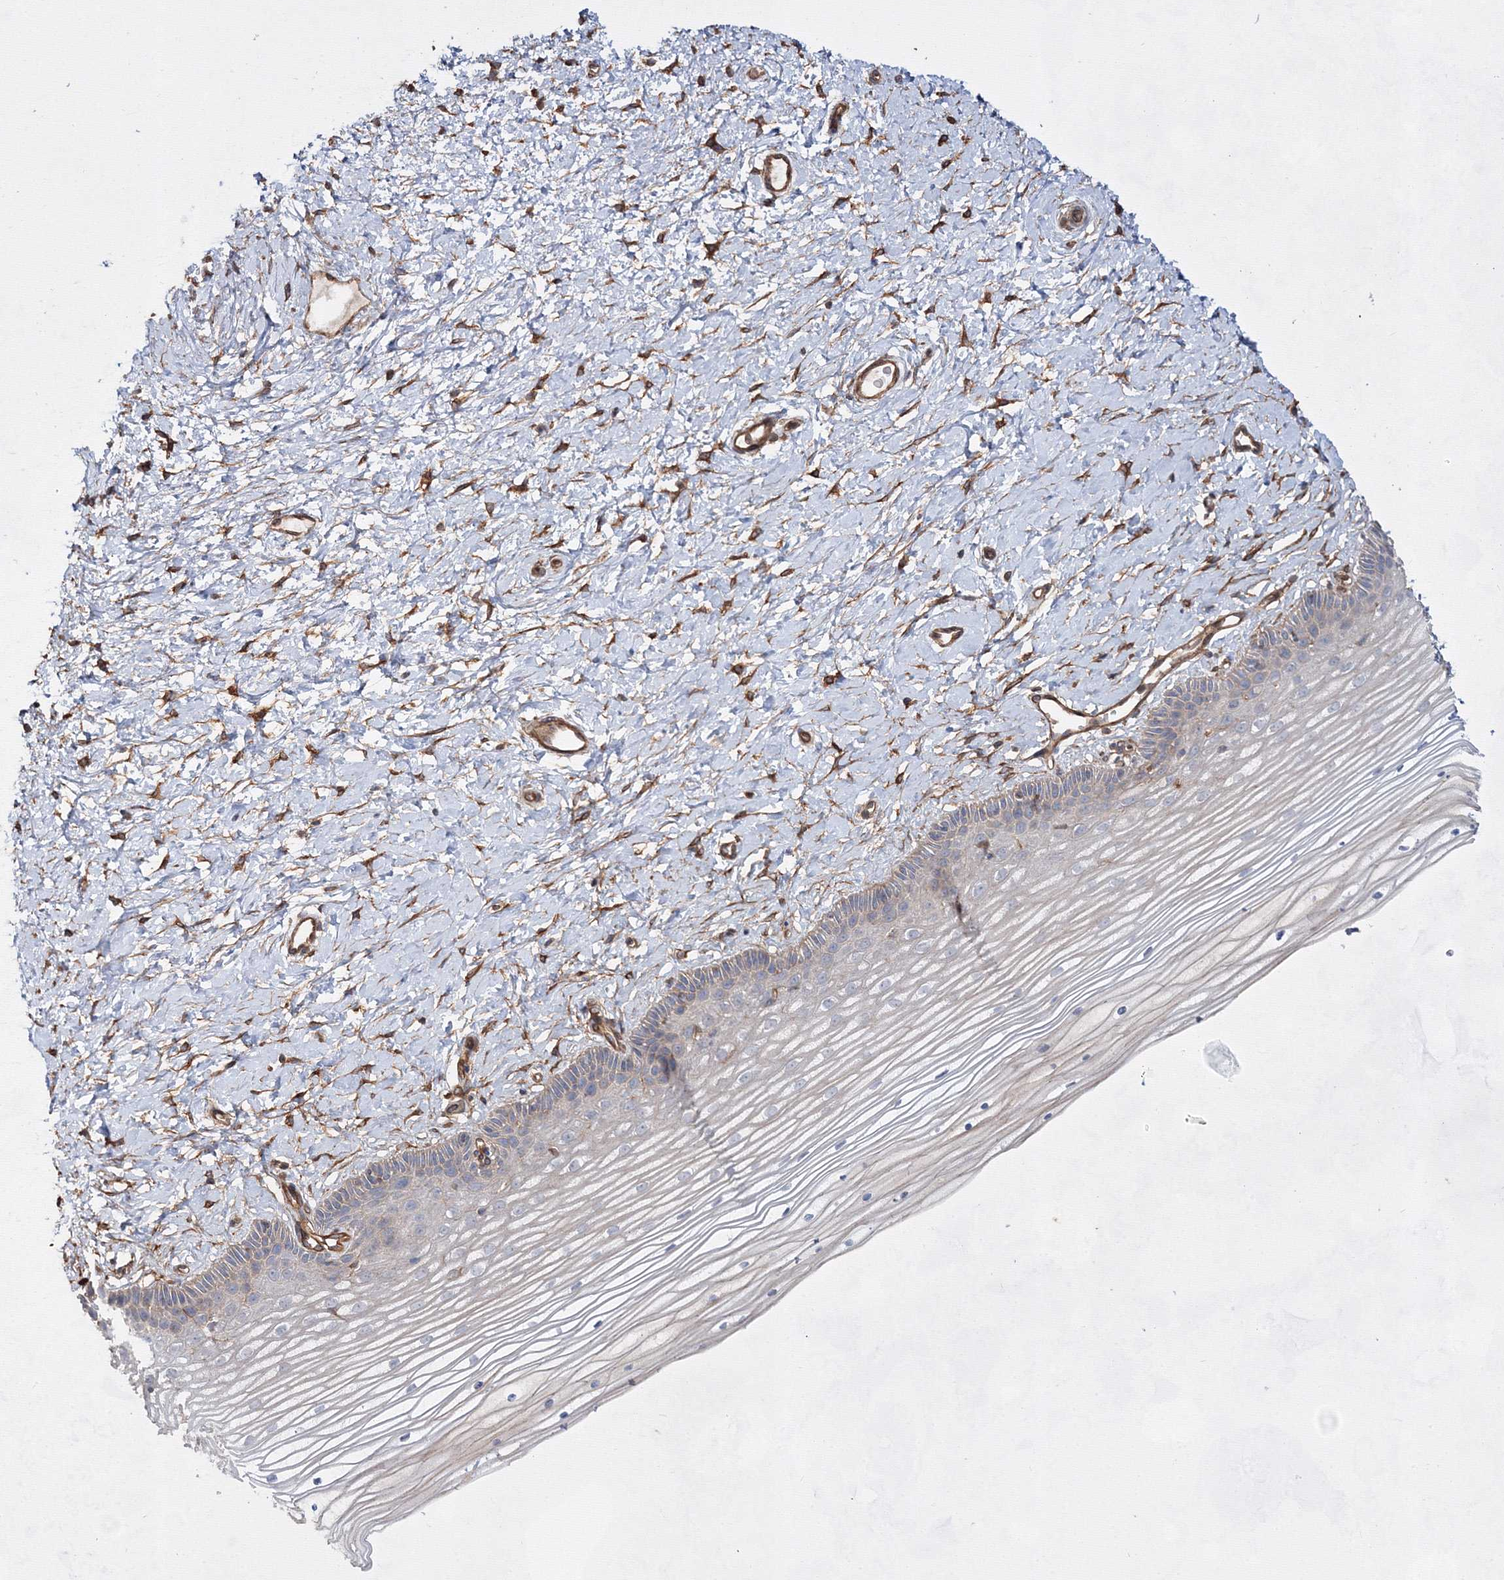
{"staining": {"intensity": "weak", "quantity": "25%-75%", "location": "cytoplasmic/membranous"}, "tissue": "vagina", "cell_type": "Squamous epithelial cells", "image_type": "normal", "snomed": [{"axis": "morphology", "description": "Normal tissue, NOS"}, {"axis": "topography", "description": "Vagina"}, {"axis": "topography", "description": "Cervix"}], "caption": "The photomicrograph displays immunohistochemical staining of benign vagina. There is weak cytoplasmic/membranous positivity is identified in approximately 25%-75% of squamous epithelial cells.", "gene": "EXOC6", "patient": {"sex": "female", "age": 40}}